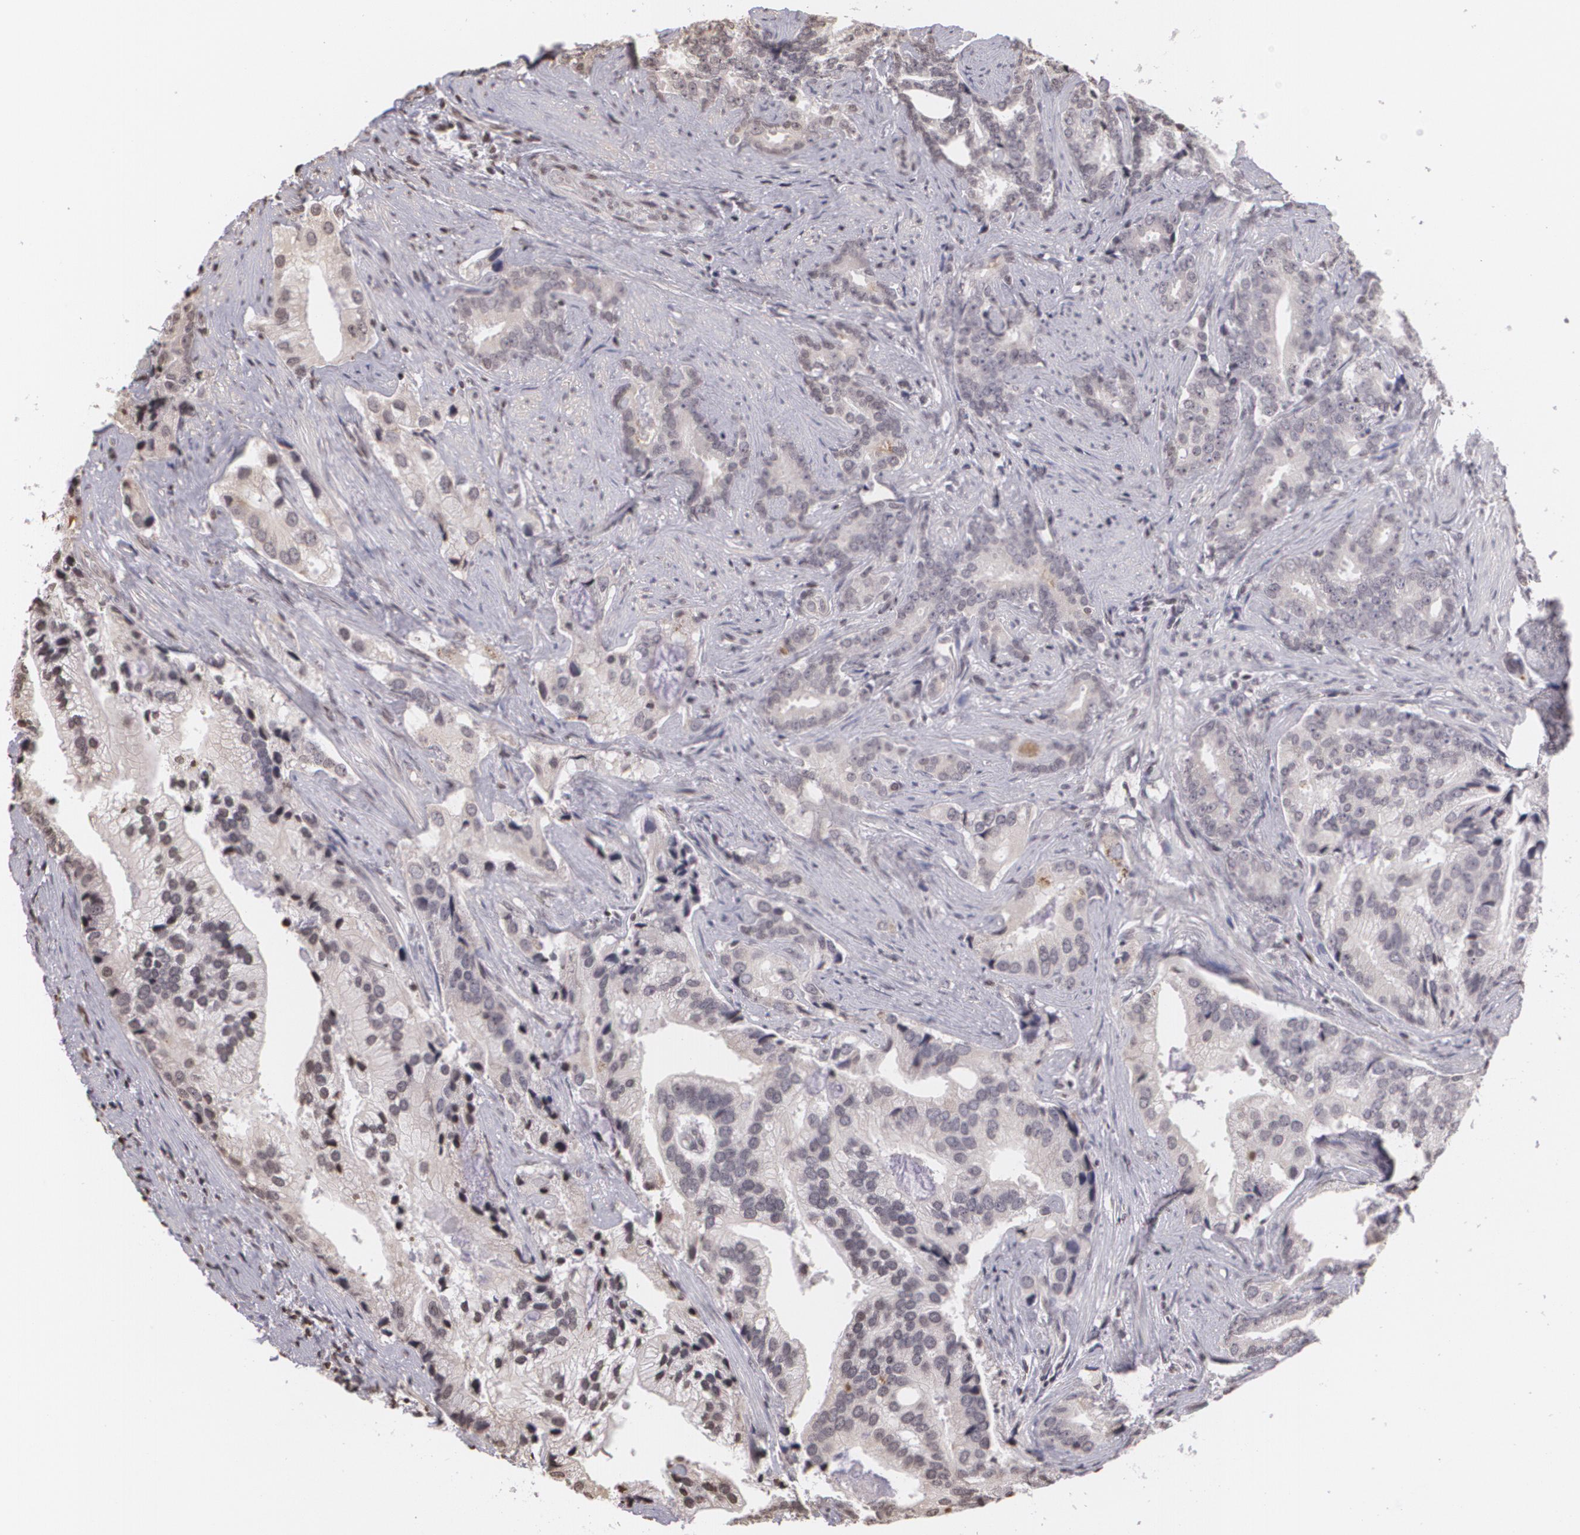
{"staining": {"intensity": "negative", "quantity": "none", "location": "none"}, "tissue": "prostate cancer", "cell_type": "Tumor cells", "image_type": "cancer", "snomed": [{"axis": "morphology", "description": "Adenocarcinoma, Low grade"}, {"axis": "topography", "description": "Prostate"}], "caption": "Low-grade adenocarcinoma (prostate) stained for a protein using IHC reveals no expression tumor cells.", "gene": "MUC1", "patient": {"sex": "male", "age": 71}}